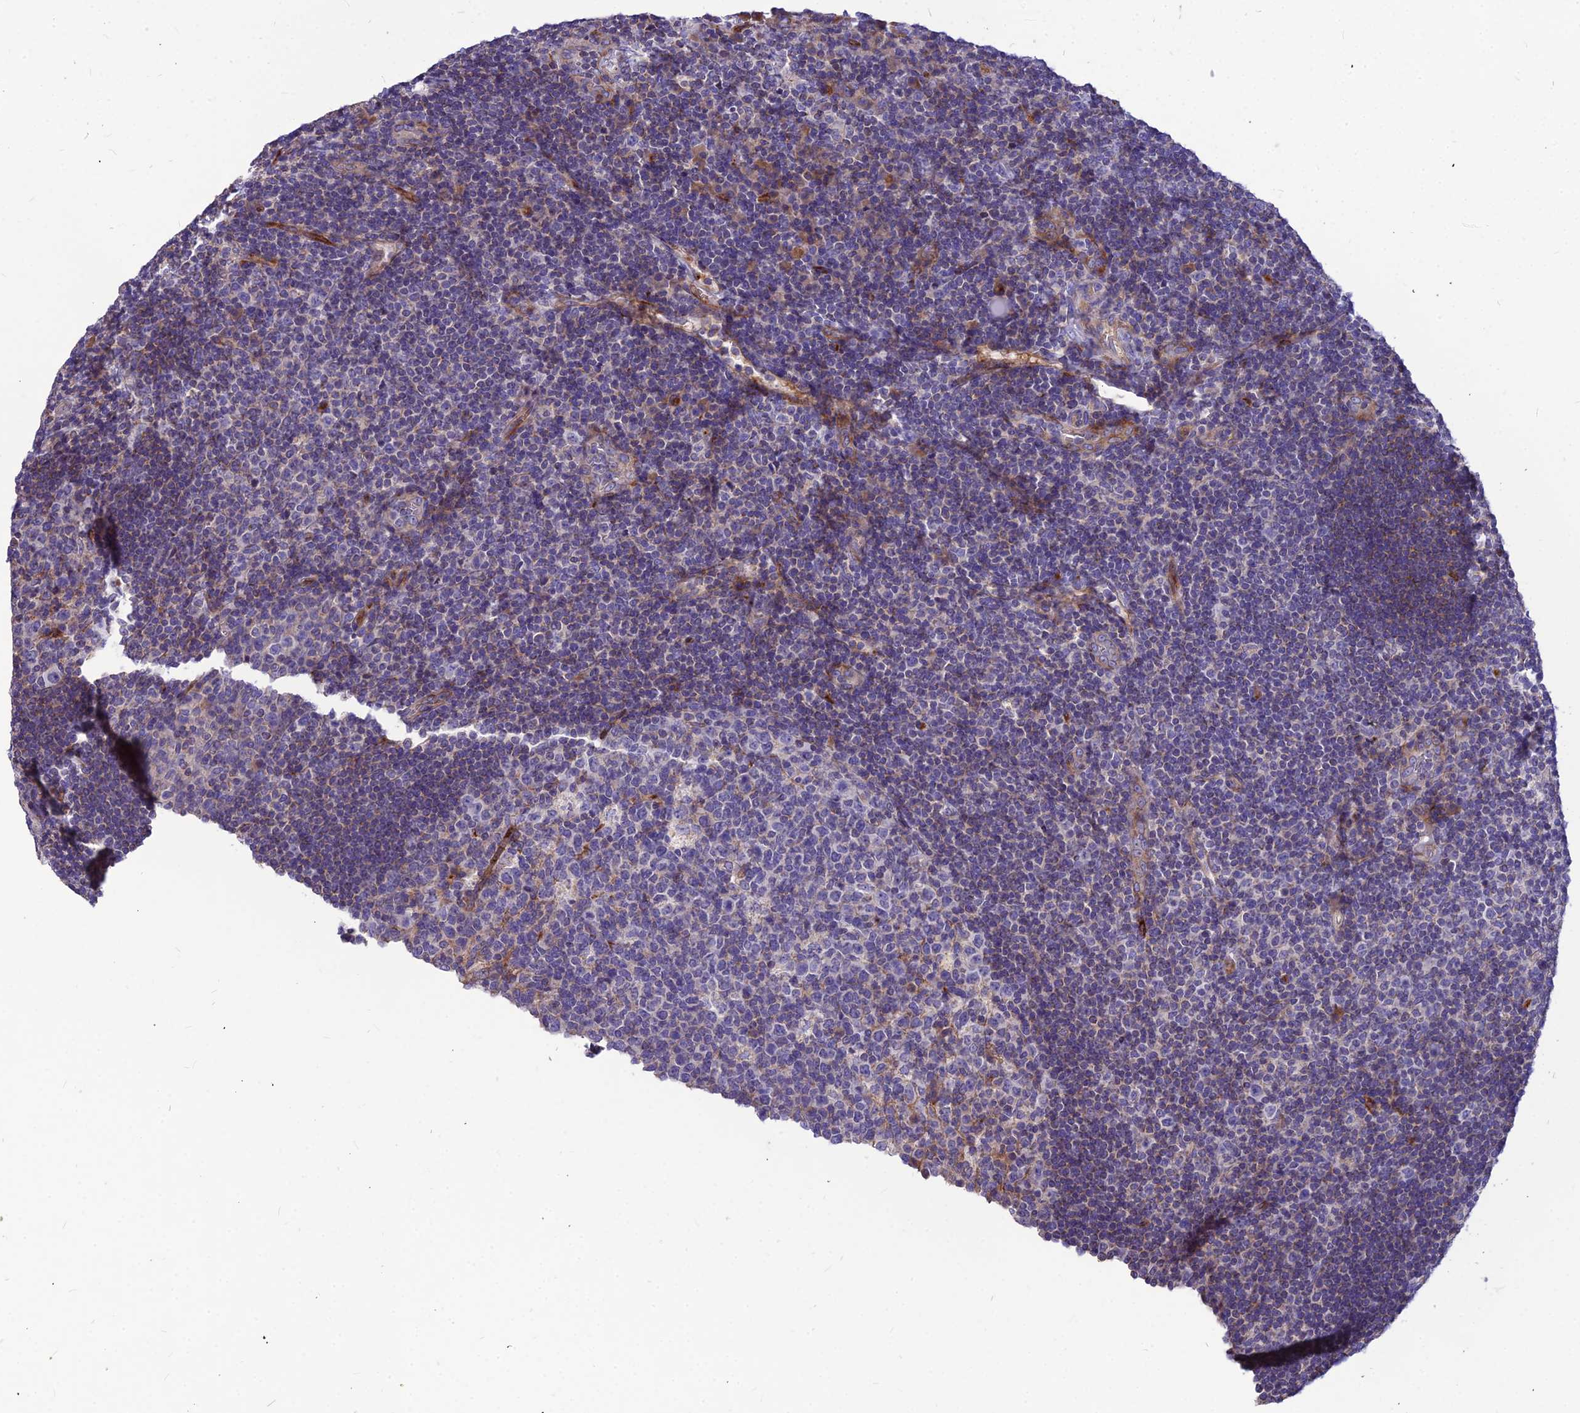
{"staining": {"intensity": "negative", "quantity": "none", "location": "none"}, "tissue": "tonsil", "cell_type": "Germinal center cells", "image_type": "normal", "snomed": [{"axis": "morphology", "description": "Normal tissue, NOS"}, {"axis": "topography", "description": "Tonsil"}], "caption": "Immunohistochemical staining of benign tonsil shows no significant staining in germinal center cells.", "gene": "ASPHD1", "patient": {"sex": "male", "age": 17}}